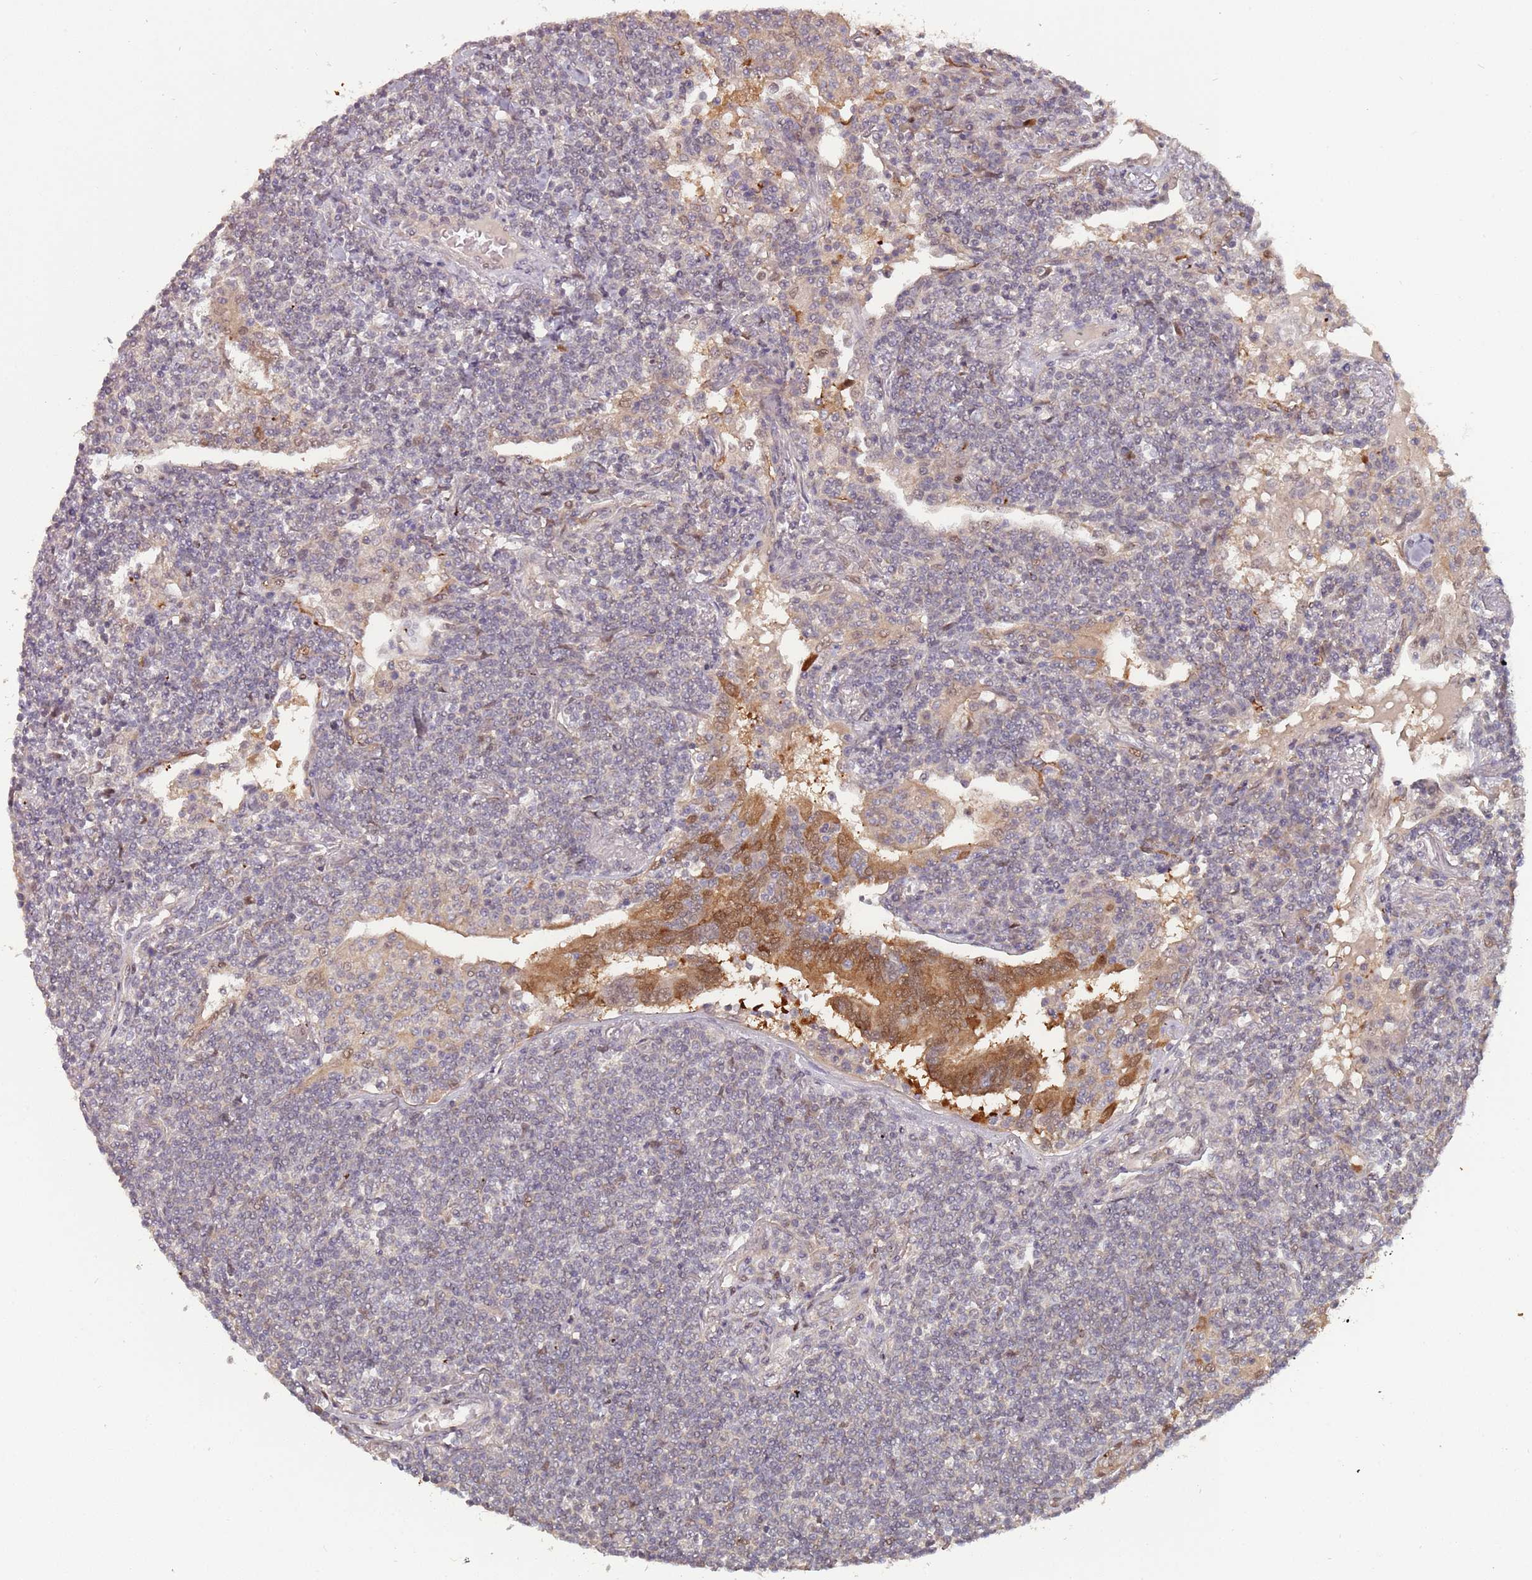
{"staining": {"intensity": "negative", "quantity": "none", "location": "none"}, "tissue": "lymphoma", "cell_type": "Tumor cells", "image_type": "cancer", "snomed": [{"axis": "morphology", "description": "Malignant lymphoma, non-Hodgkin's type, Low grade"}, {"axis": "topography", "description": "Lung"}], "caption": "Tumor cells show no significant expression in low-grade malignant lymphoma, non-Hodgkin's type.", "gene": "ZBTB5", "patient": {"sex": "female", "age": 71}}